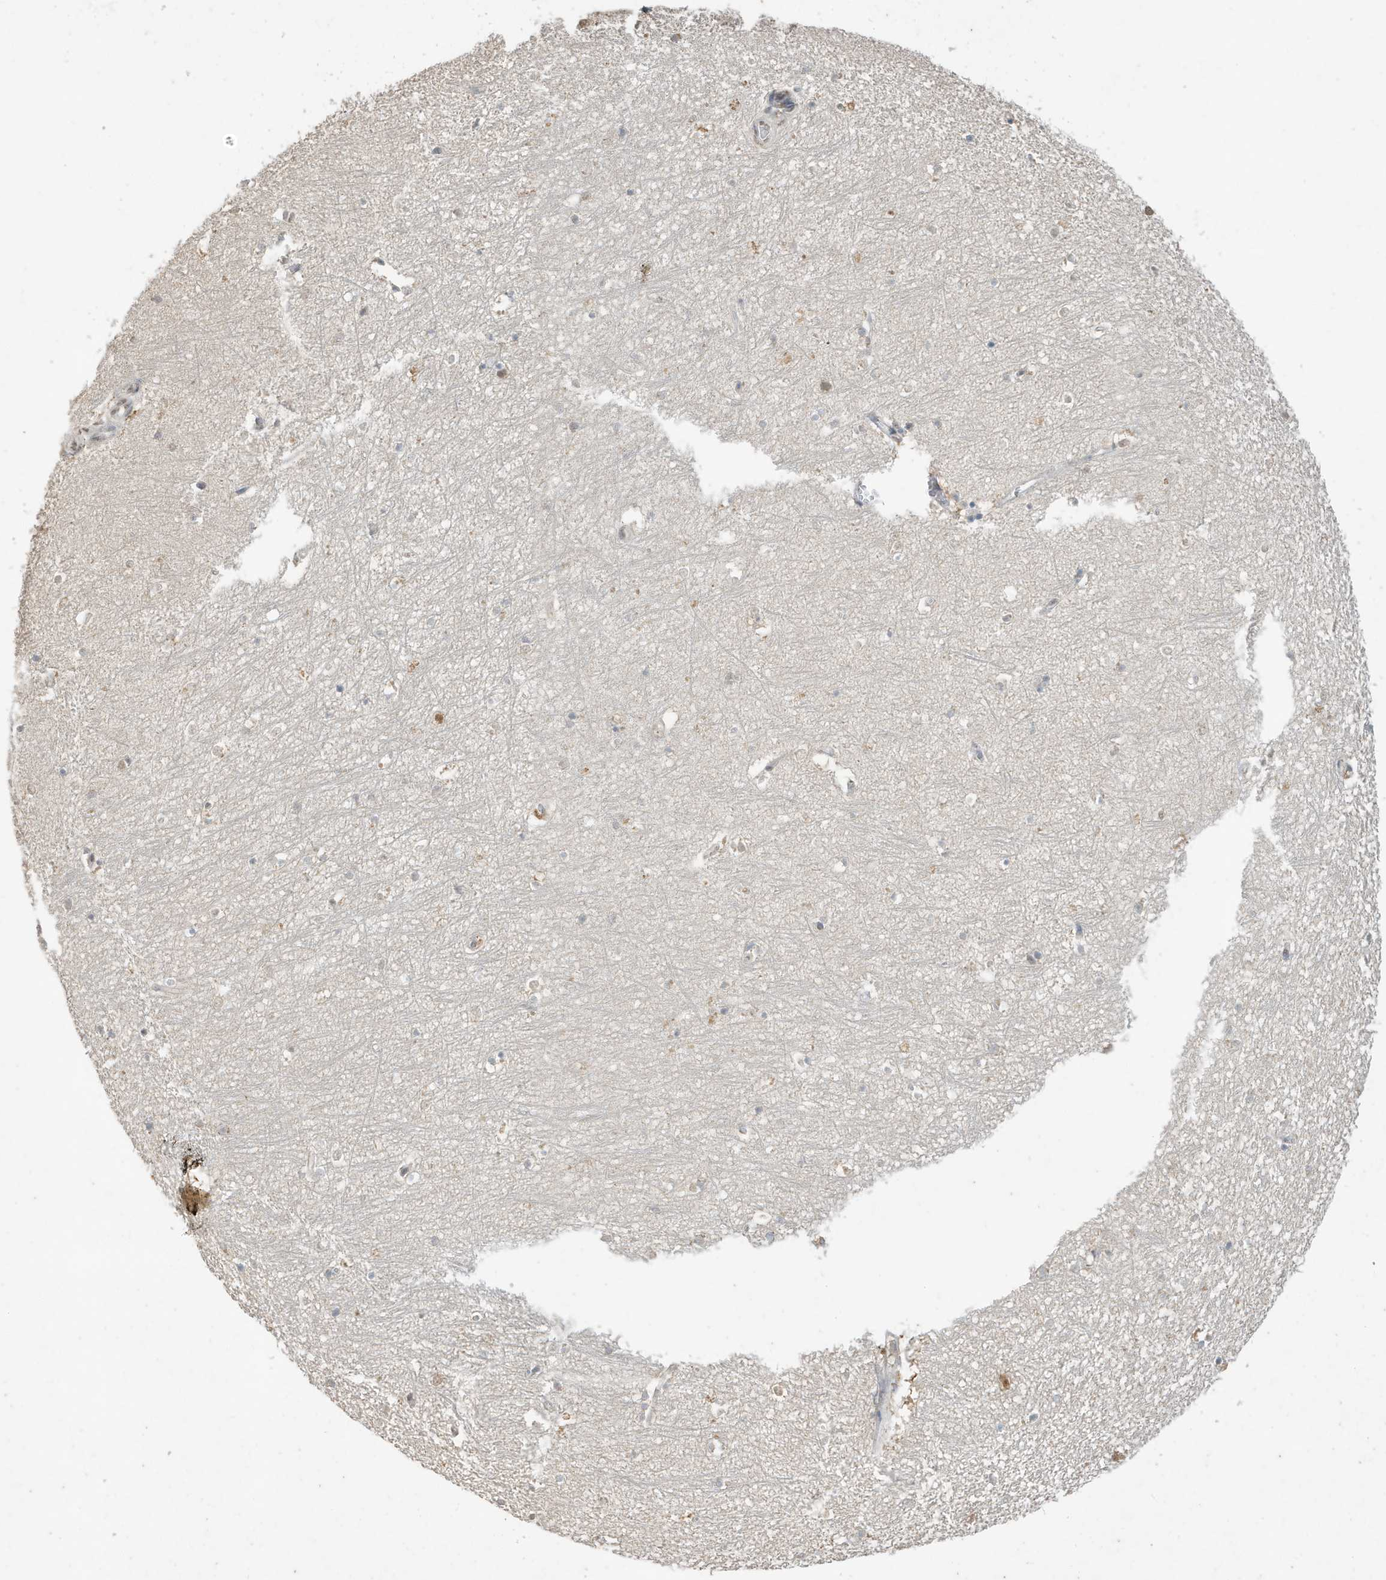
{"staining": {"intensity": "negative", "quantity": "none", "location": "none"}, "tissue": "hippocampus", "cell_type": "Glial cells", "image_type": "normal", "snomed": [{"axis": "morphology", "description": "Normal tissue, NOS"}, {"axis": "topography", "description": "Hippocampus"}], "caption": "This is an immunohistochemistry (IHC) image of unremarkable human hippocampus. There is no expression in glial cells.", "gene": "DEFA1", "patient": {"sex": "female", "age": 64}}